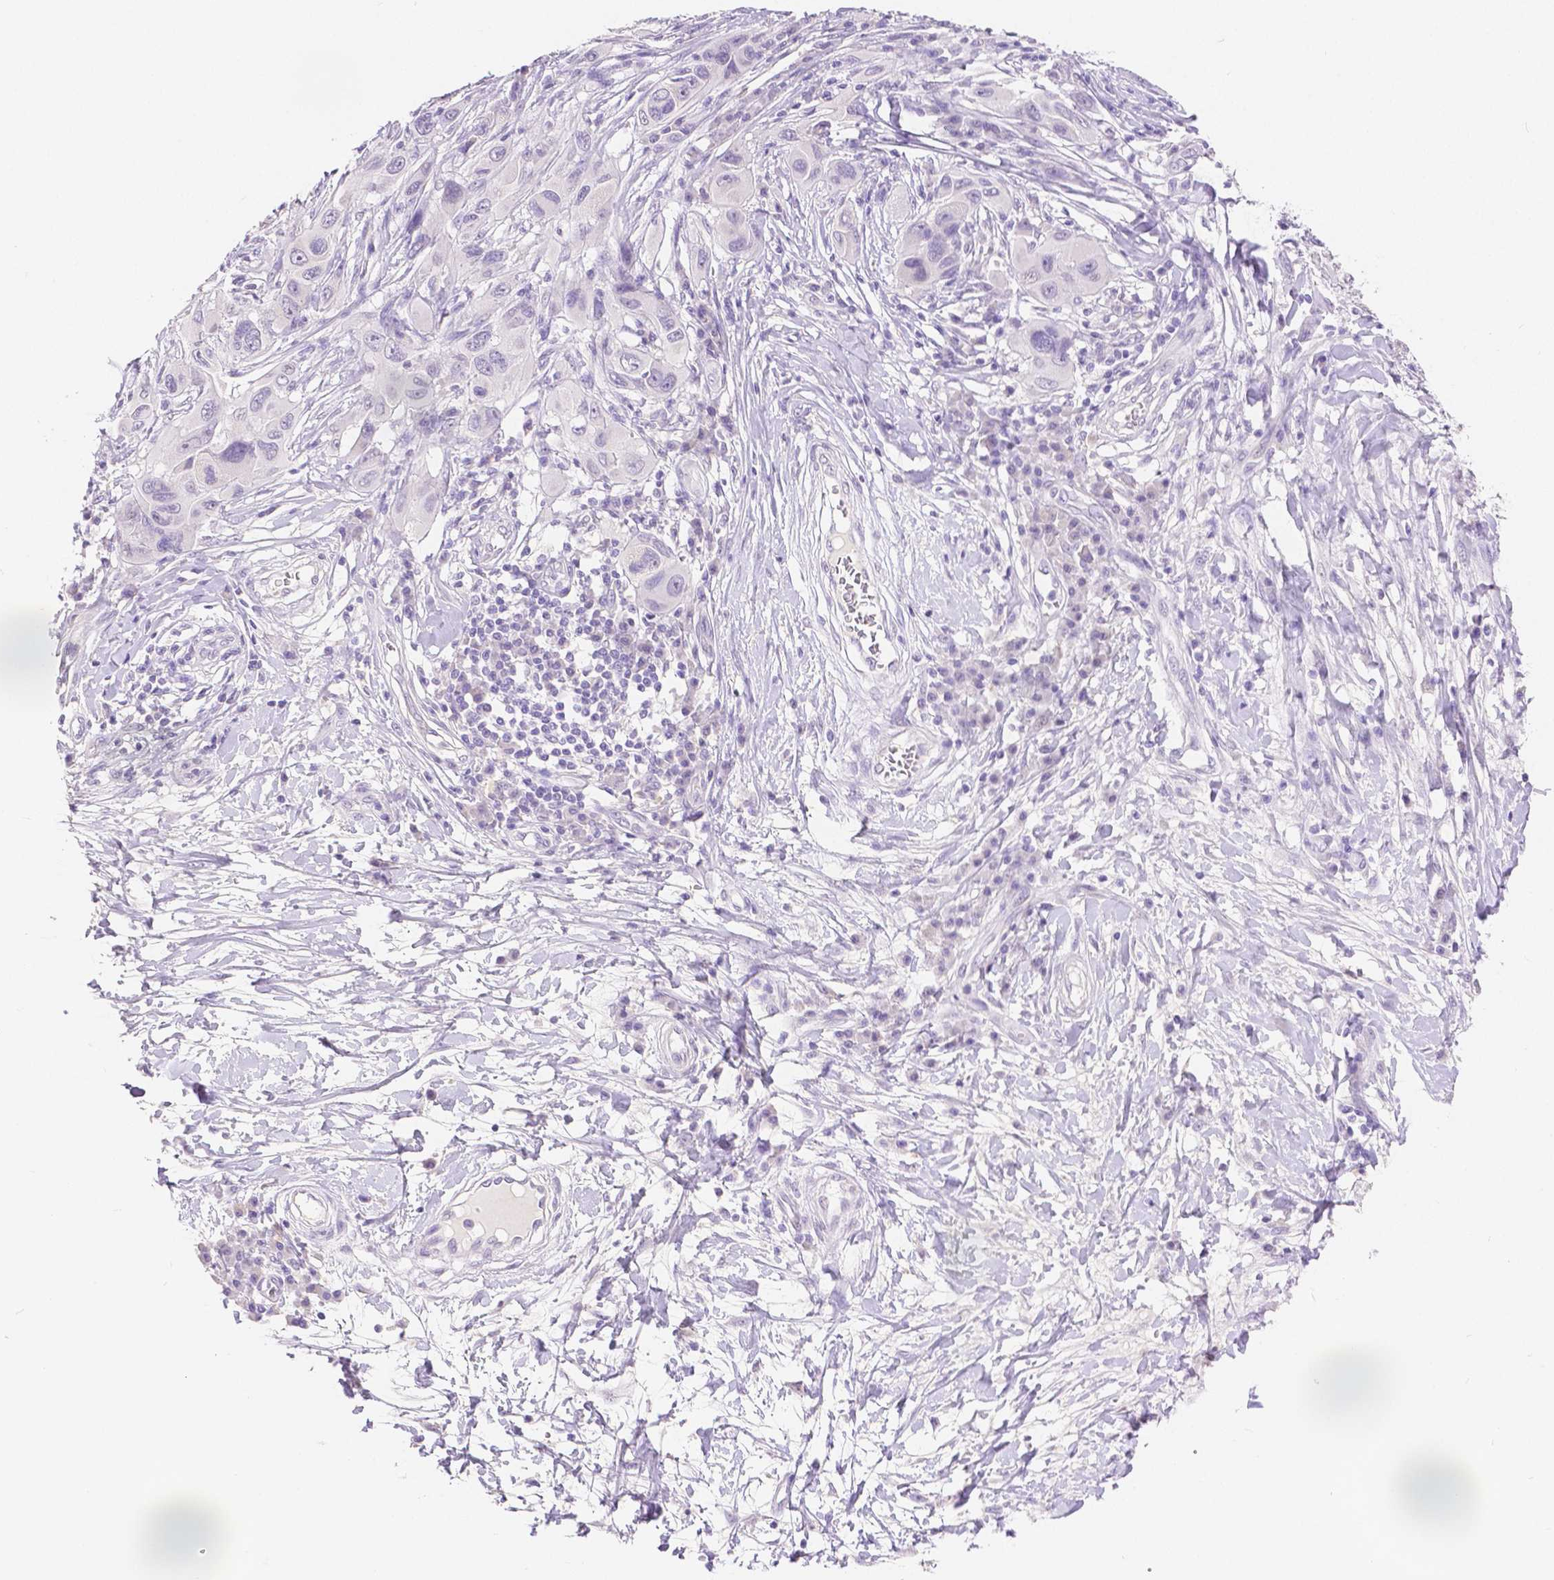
{"staining": {"intensity": "negative", "quantity": "none", "location": "none"}, "tissue": "melanoma", "cell_type": "Tumor cells", "image_type": "cancer", "snomed": [{"axis": "morphology", "description": "Malignant melanoma, NOS"}, {"axis": "topography", "description": "Skin"}], "caption": "There is no significant positivity in tumor cells of malignant melanoma.", "gene": "HNF1B", "patient": {"sex": "male", "age": 53}}